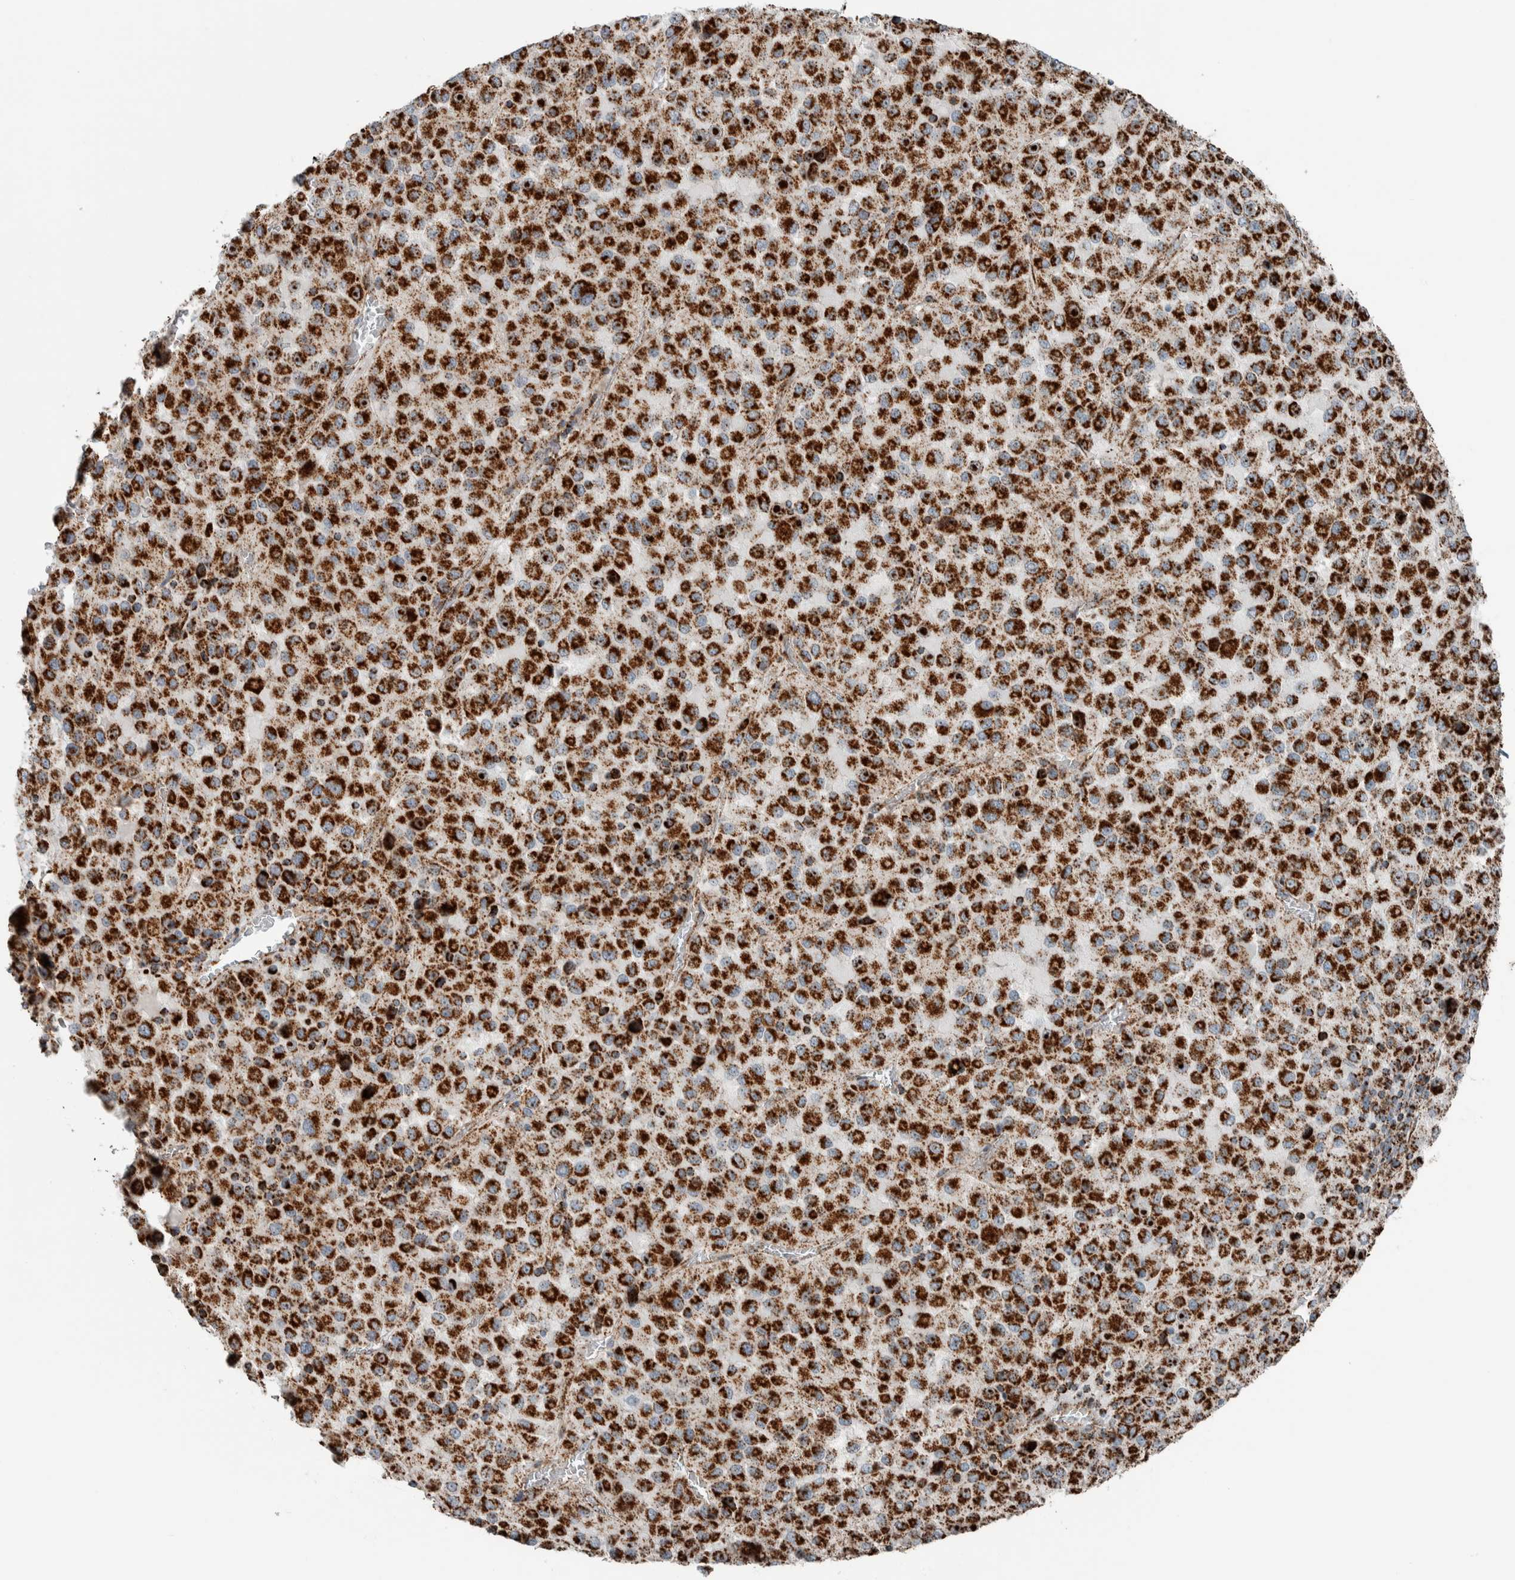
{"staining": {"intensity": "strong", "quantity": ">75%", "location": "cytoplasmic/membranous"}, "tissue": "melanoma", "cell_type": "Tumor cells", "image_type": "cancer", "snomed": [{"axis": "morphology", "description": "Malignant melanoma, Metastatic site"}, {"axis": "topography", "description": "Lung"}], "caption": "Immunohistochemical staining of melanoma exhibits high levels of strong cytoplasmic/membranous positivity in about >75% of tumor cells.", "gene": "CNTROB", "patient": {"sex": "male", "age": 64}}